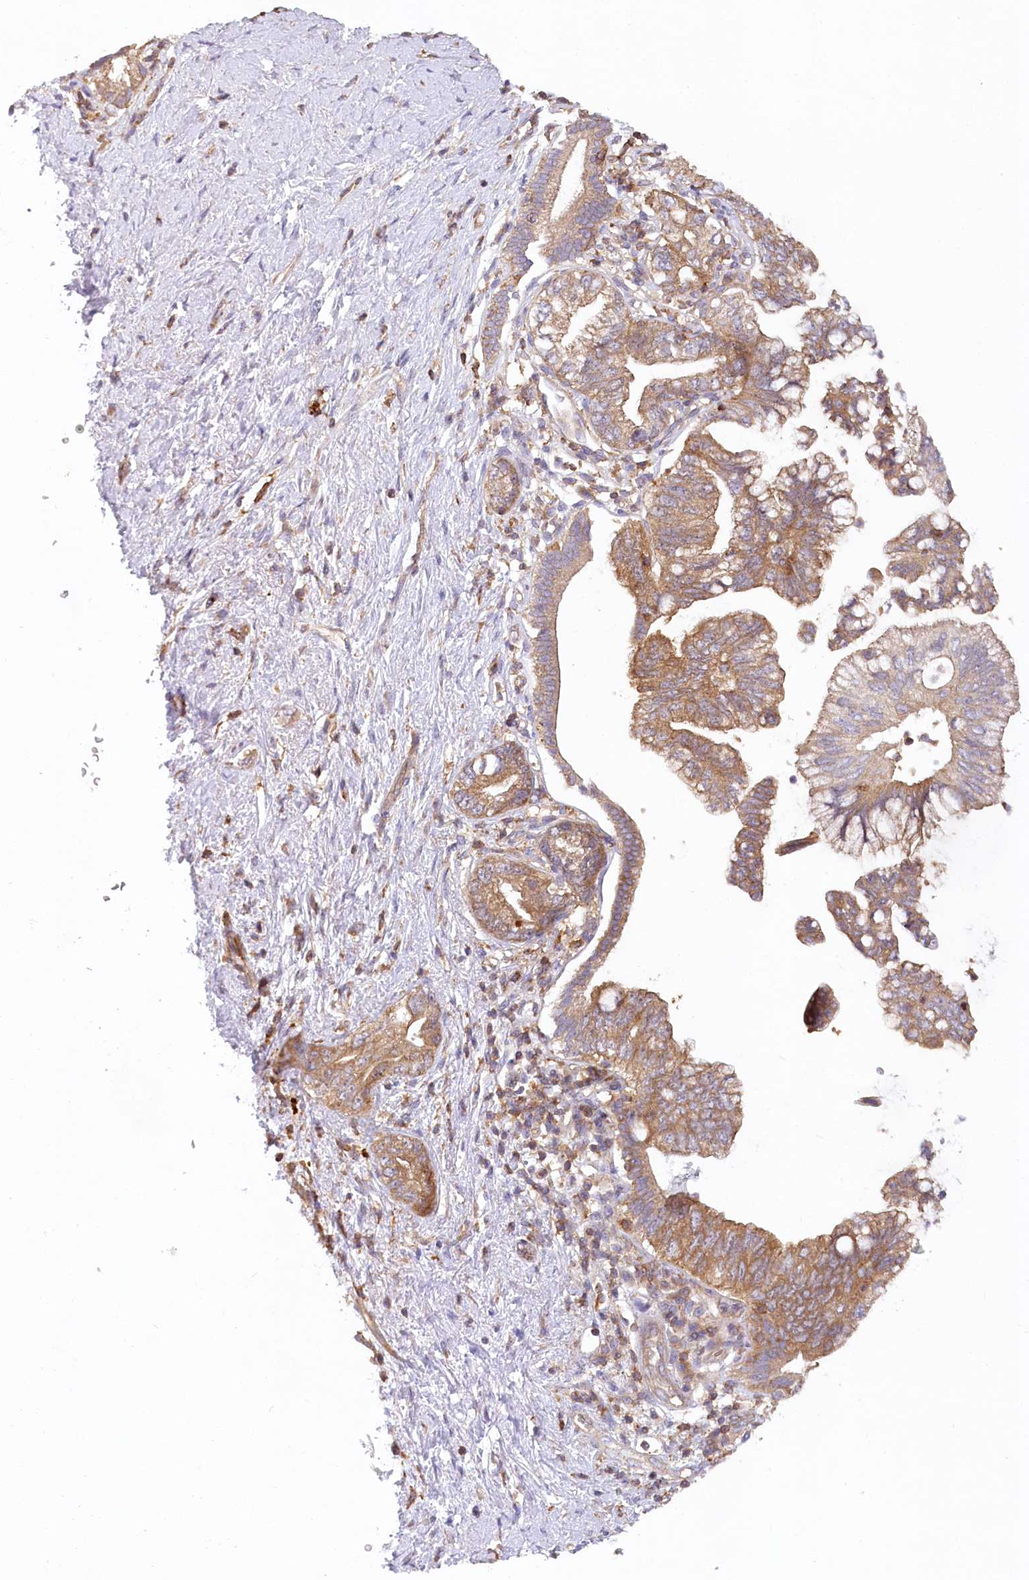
{"staining": {"intensity": "moderate", "quantity": ">75%", "location": "cytoplasmic/membranous"}, "tissue": "pancreatic cancer", "cell_type": "Tumor cells", "image_type": "cancer", "snomed": [{"axis": "morphology", "description": "Adenocarcinoma, NOS"}, {"axis": "topography", "description": "Pancreas"}], "caption": "Moderate cytoplasmic/membranous protein positivity is identified in approximately >75% of tumor cells in pancreatic cancer.", "gene": "UMPS", "patient": {"sex": "female", "age": 73}}